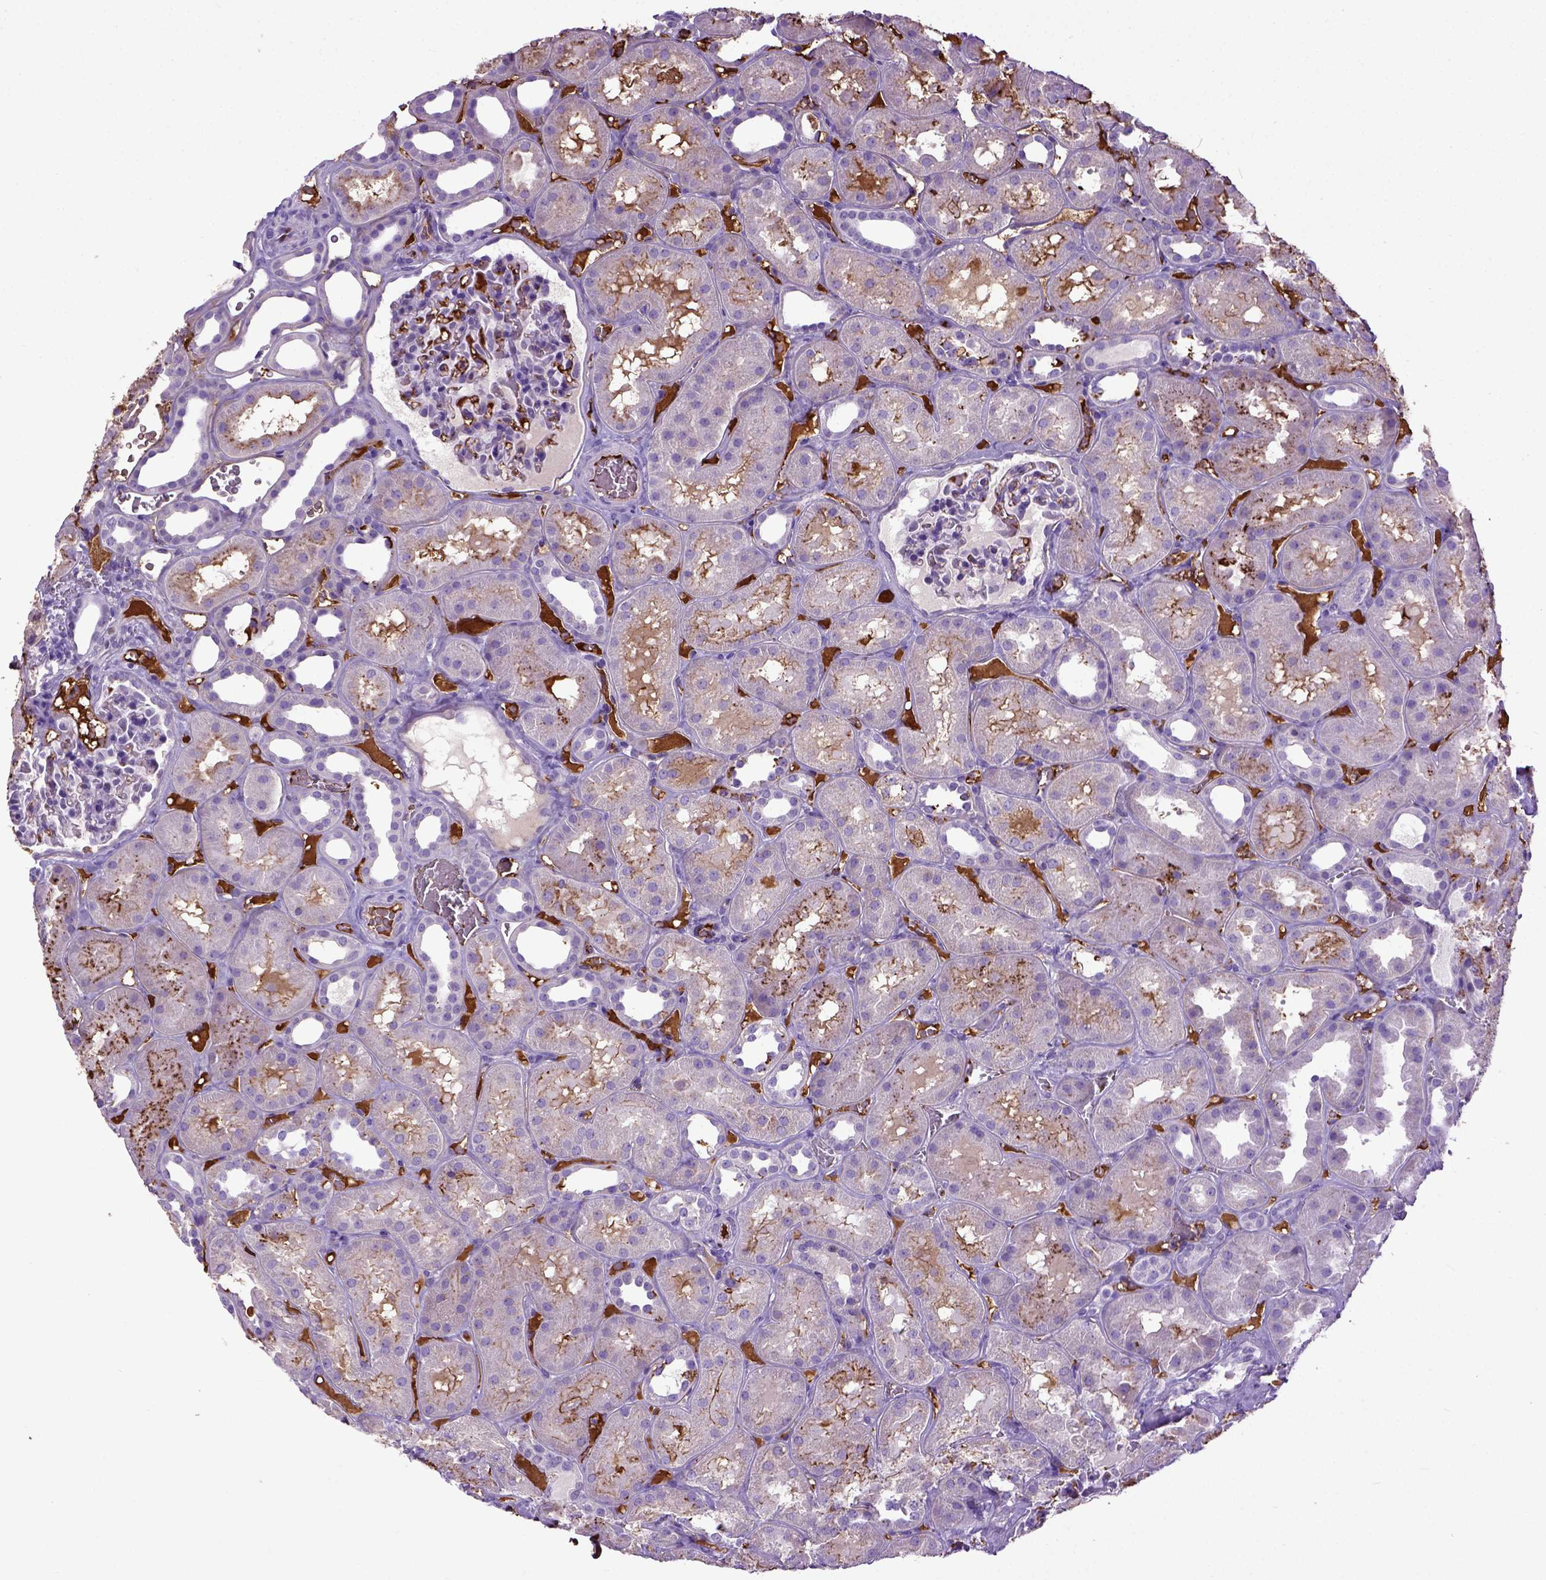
{"staining": {"intensity": "moderate", "quantity": "<25%", "location": "cytoplasmic/membranous"}, "tissue": "kidney", "cell_type": "Cells in glomeruli", "image_type": "normal", "snomed": [{"axis": "morphology", "description": "Normal tissue, NOS"}, {"axis": "topography", "description": "Kidney"}], "caption": "Kidney stained with a brown dye reveals moderate cytoplasmic/membranous positive staining in about <25% of cells in glomeruli.", "gene": "ADAMTS8", "patient": {"sex": "female", "age": 41}}